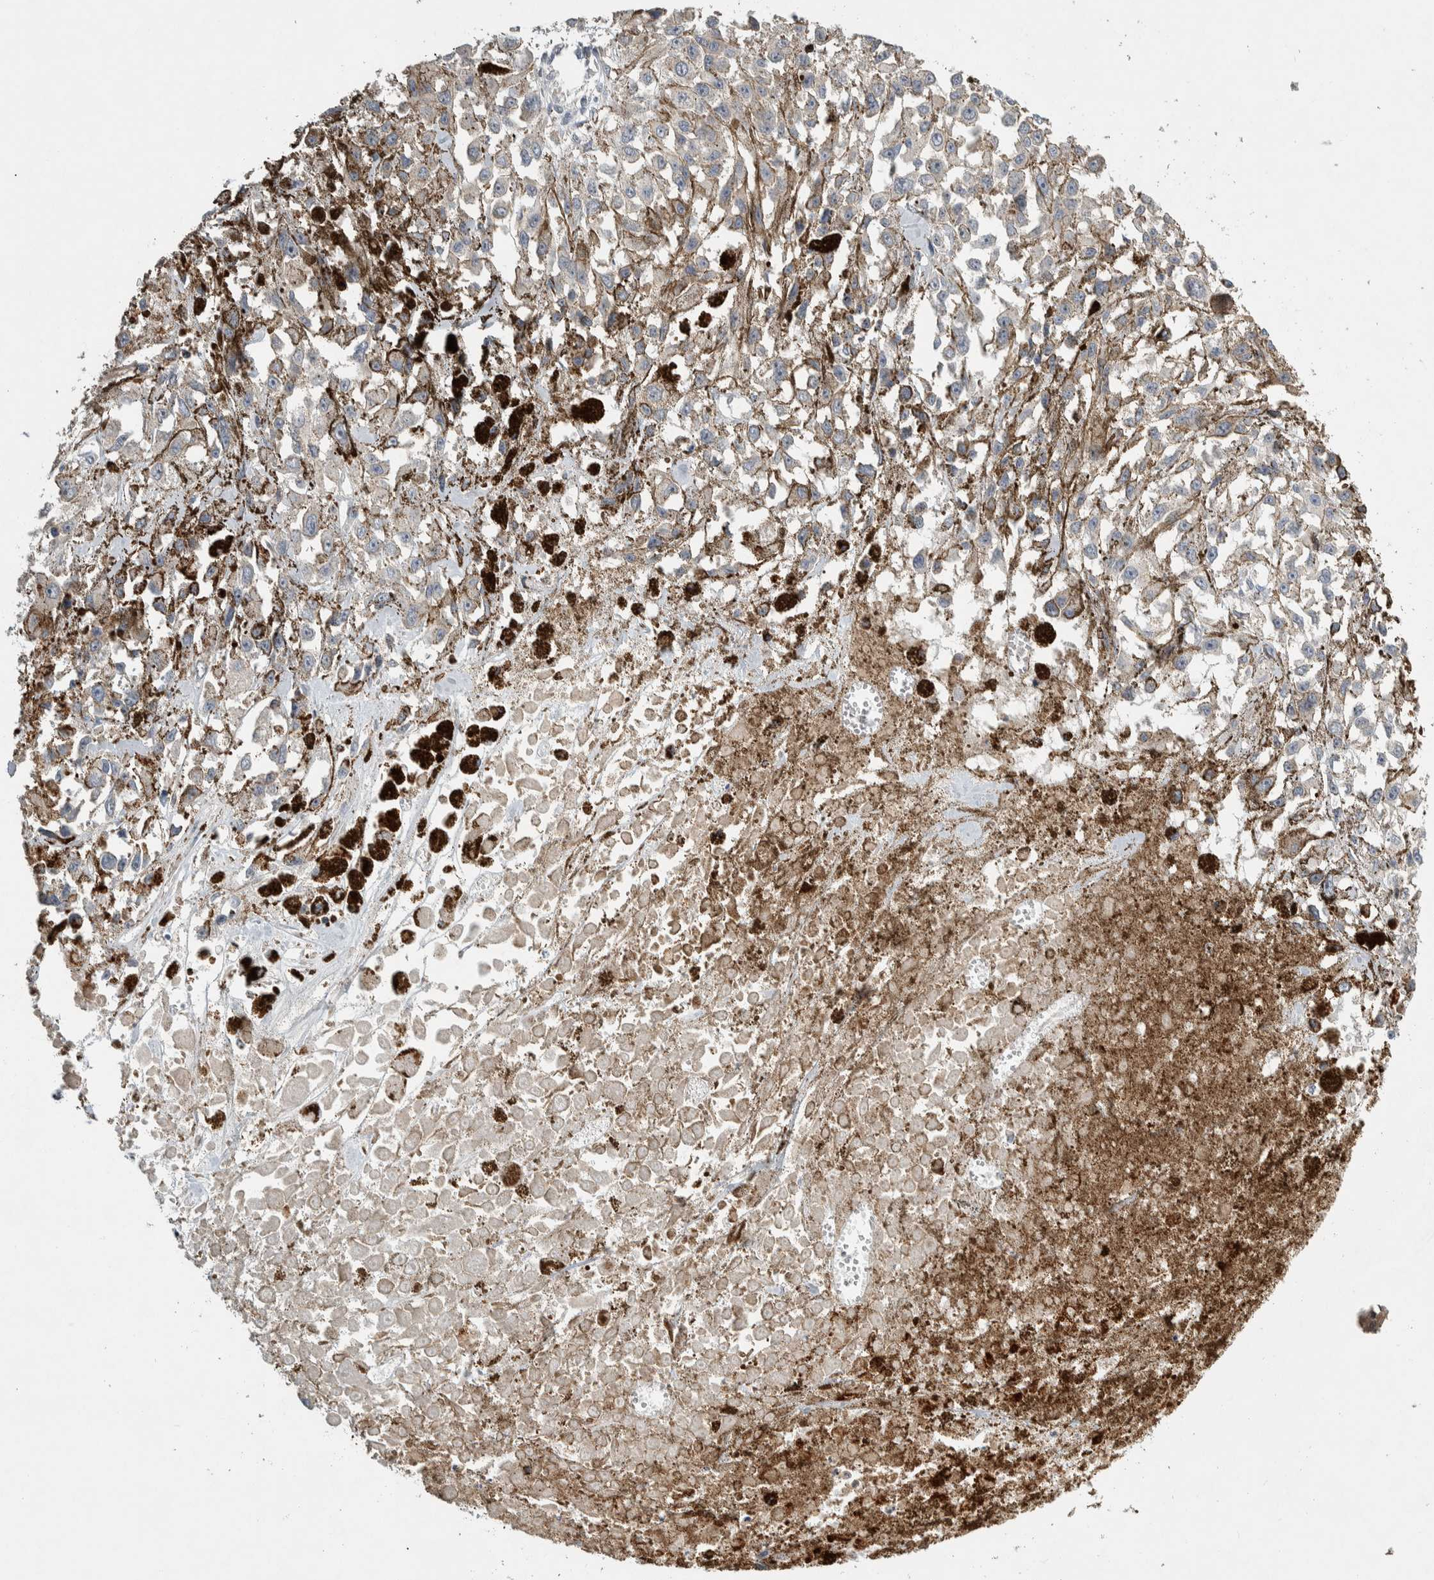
{"staining": {"intensity": "negative", "quantity": "none", "location": "none"}, "tissue": "melanoma", "cell_type": "Tumor cells", "image_type": "cancer", "snomed": [{"axis": "morphology", "description": "Malignant melanoma, Metastatic site"}, {"axis": "topography", "description": "Lymph node"}], "caption": "An image of human malignant melanoma (metastatic site) is negative for staining in tumor cells.", "gene": "EIF3H", "patient": {"sex": "male", "age": 59}}